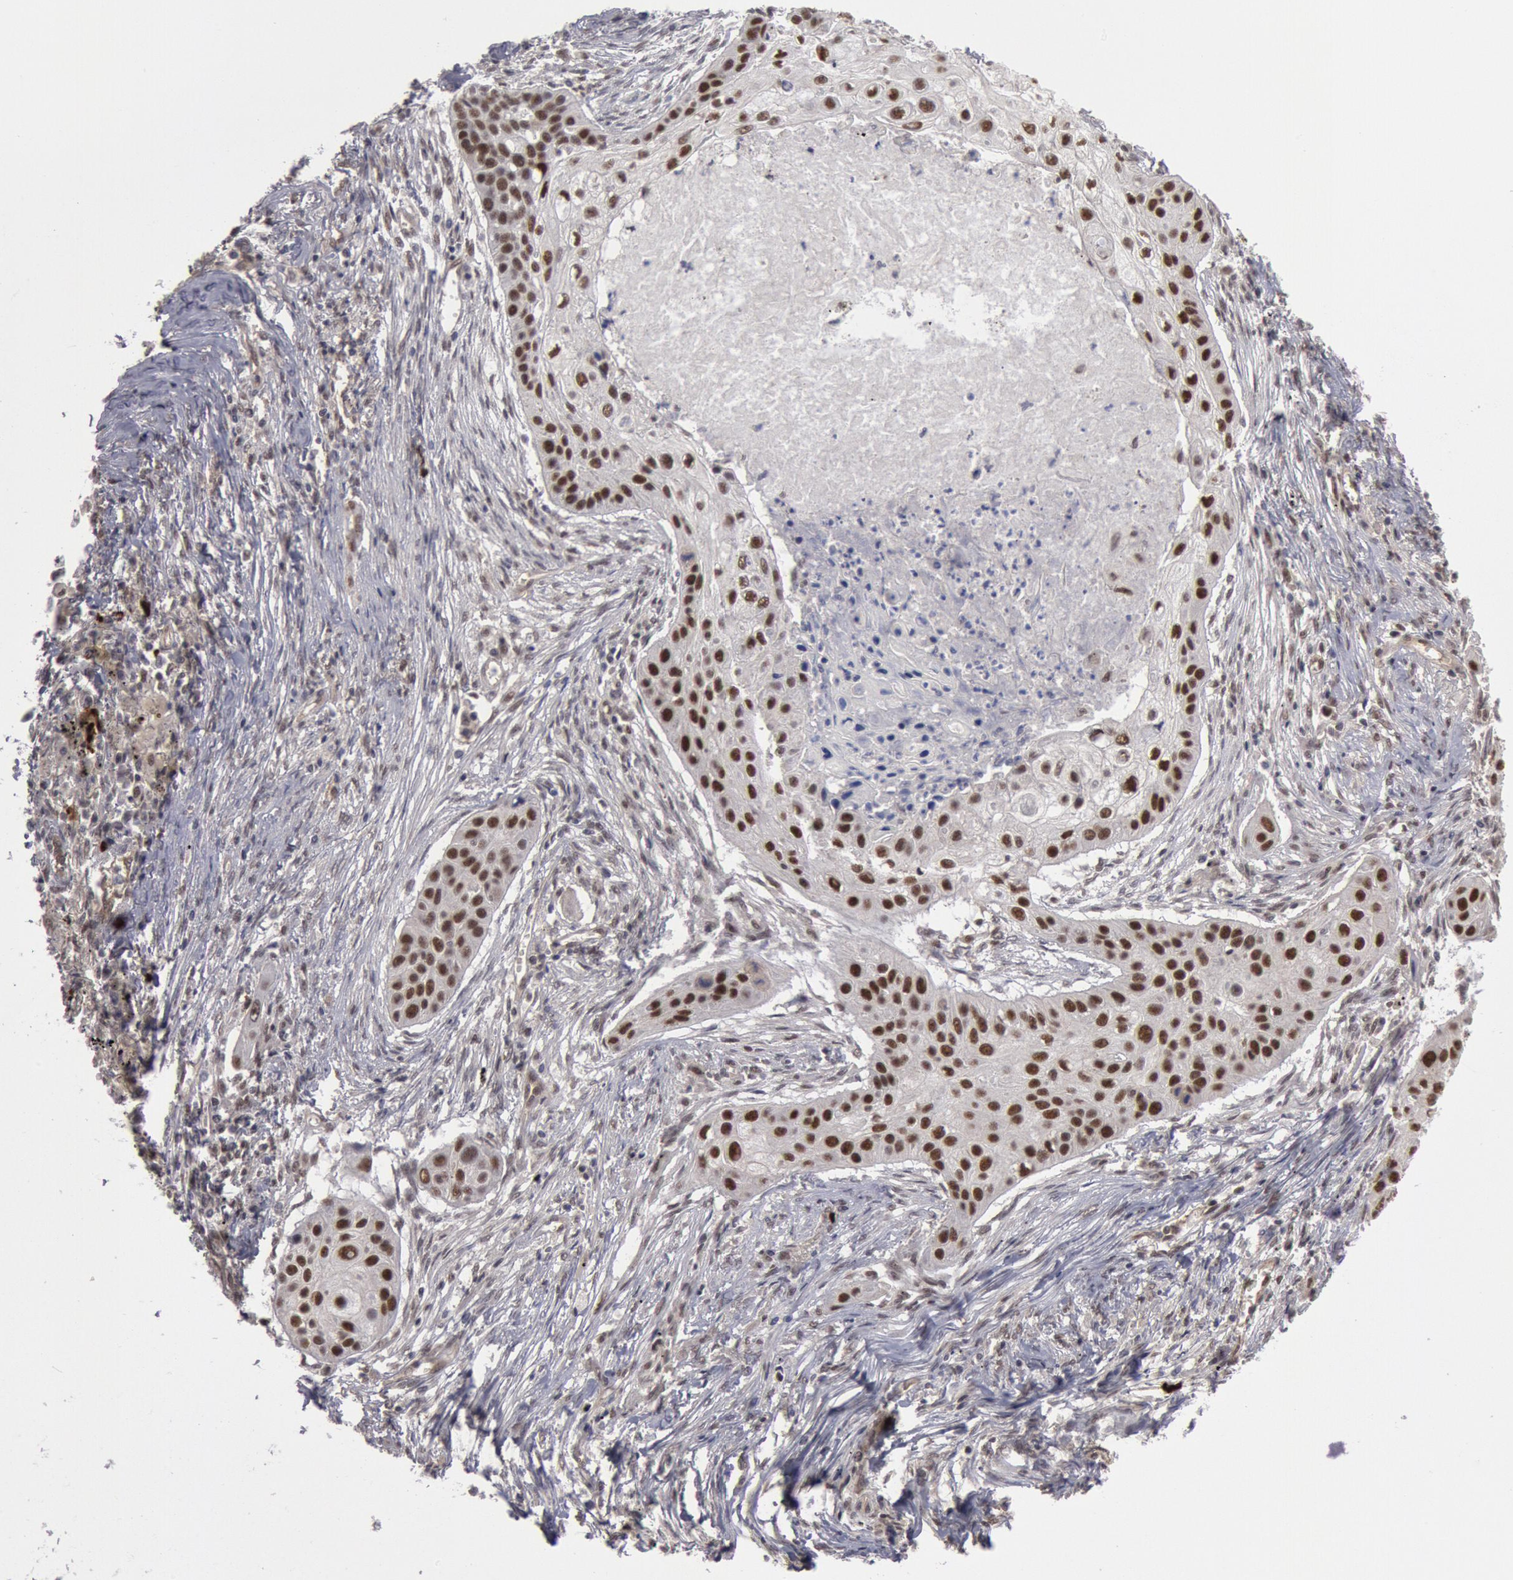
{"staining": {"intensity": "moderate", "quantity": "25%-75%", "location": "nuclear"}, "tissue": "lung cancer", "cell_type": "Tumor cells", "image_type": "cancer", "snomed": [{"axis": "morphology", "description": "Squamous cell carcinoma, NOS"}, {"axis": "topography", "description": "Lung"}], "caption": "Moderate nuclear staining is identified in approximately 25%-75% of tumor cells in squamous cell carcinoma (lung).", "gene": "PPP4R3B", "patient": {"sex": "male", "age": 71}}